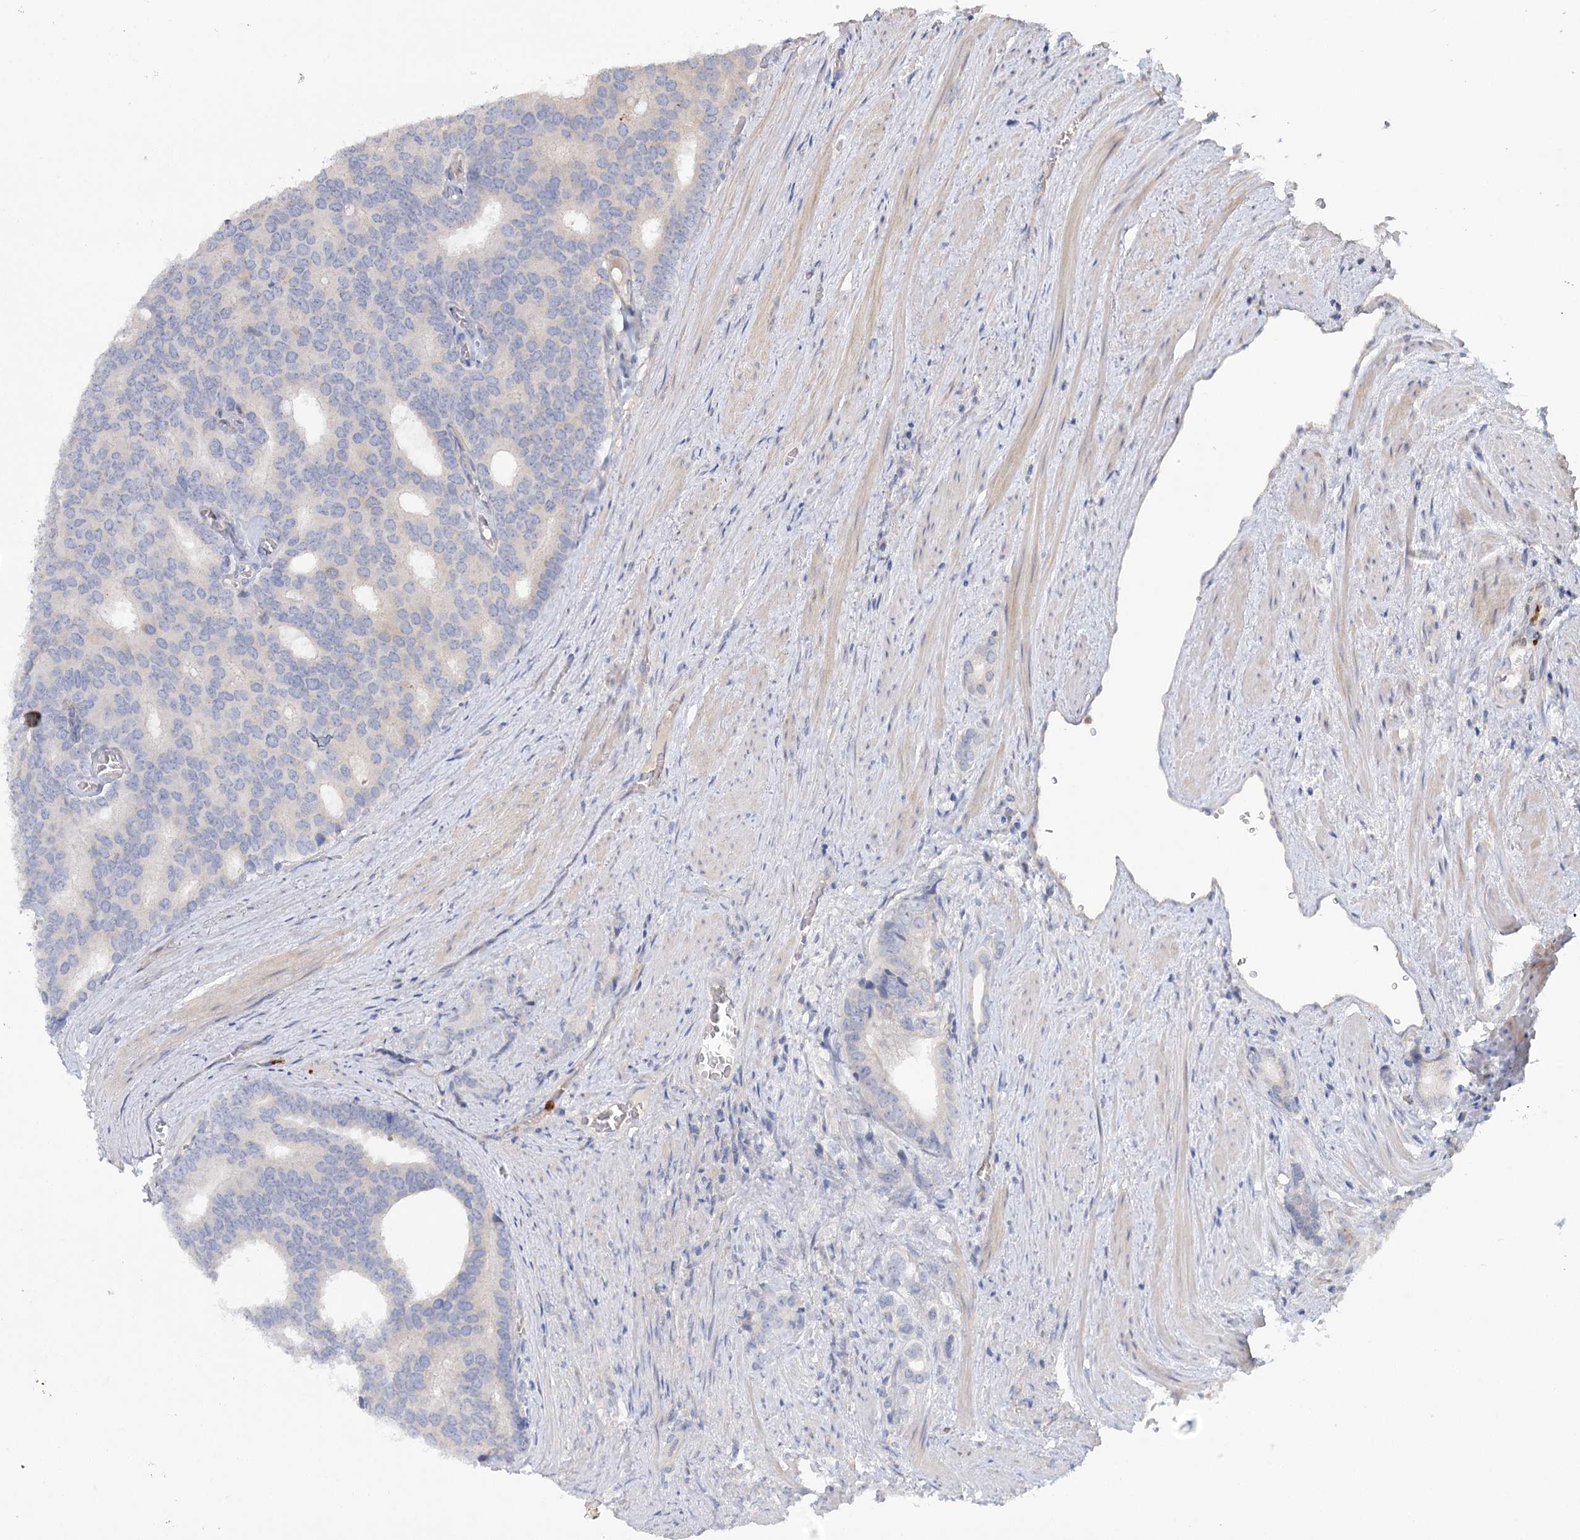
{"staining": {"intensity": "negative", "quantity": "none", "location": "none"}, "tissue": "prostate cancer", "cell_type": "Tumor cells", "image_type": "cancer", "snomed": [{"axis": "morphology", "description": "Adenocarcinoma, Low grade"}, {"axis": "topography", "description": "Prostate"}], "caption": "Immunohistochemistry (IHC) image of neoplastic tissue: prostate cancer stained with DAB (3,3'-diaminobenzidine) reveals no significant protein positivity in tumor cells. (Immunohistochemistry (IHC), brightfield microscopy, high magnification).", "gene": "EPB41L5", "patient": {"sex": "male", "age": 71}}